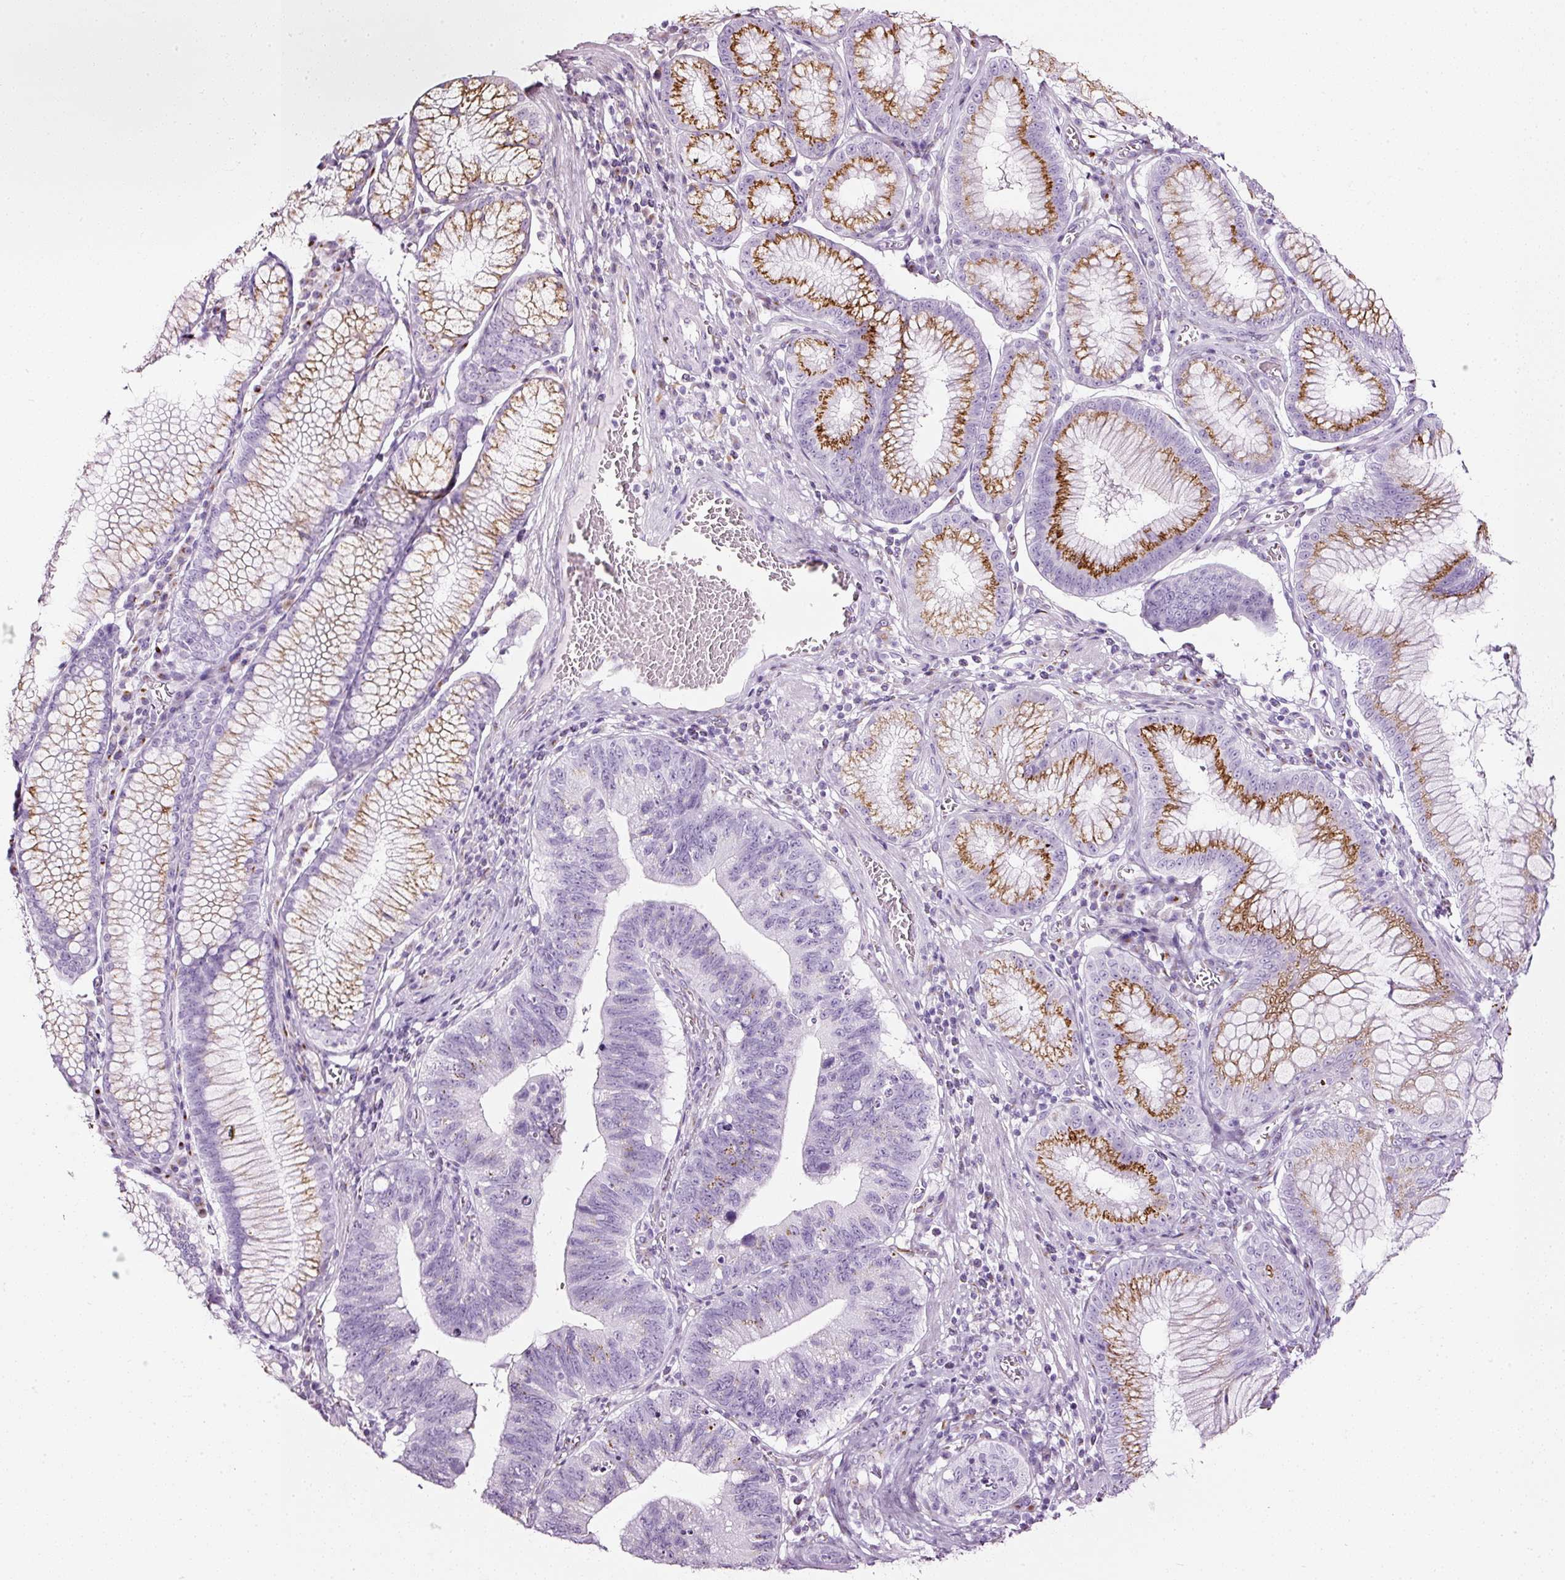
{"staining": {"intensity": "strong", "quantity": "25%-75%", "location": "cytoplasmic/membranous"}, "tissue": "stomach cancer", "cell_type": "Tumor cells", "image_type": "cancer", "snomed": [{"axis": "morphology", "description": "Adenocarcinoma, NOS"}, {"axis": "topography", "description": "Stomach"}], "caption": "Stomach cancer (adenocarcinoma) stained with a brown dye demonstrates strong cytoplasmic/membranous positive positivity in approximately 25%-75% of tumor cells.", "gene": "SDF4", "patient": {"sex": "male", "age": 59}}